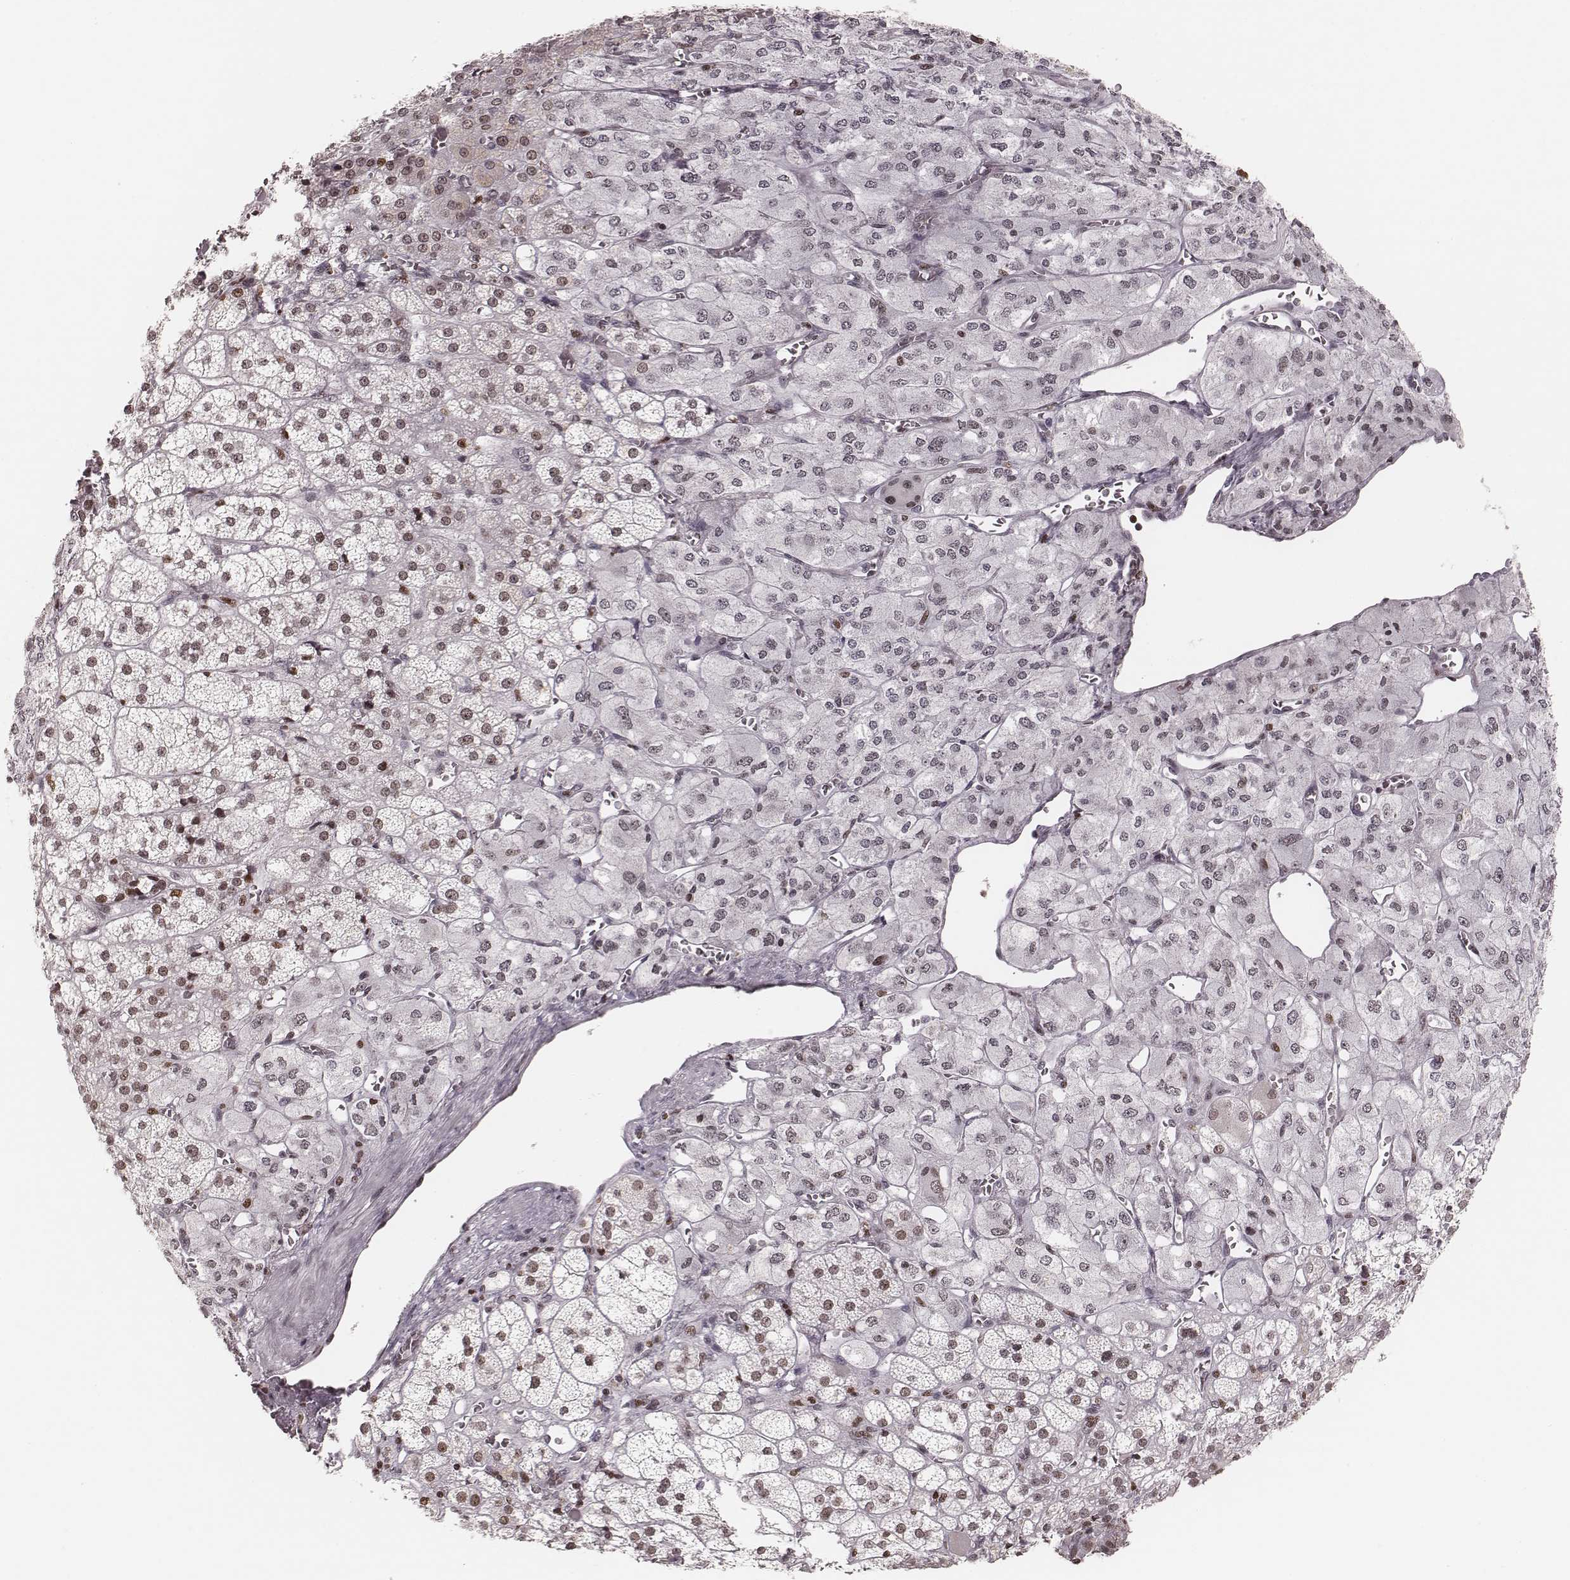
{"staining": {"intensity": "moderate", "quantity": ">75%", "location": "nuclear"}, "tissue": "adrenal gland", "cell_type": "Glandular cells", "image_type": "normal", "snomed": [{"axis": "morphology", "description": "Normal tissue, NOS"}, {"axis": "topography", "description": "Adrenal gland"}], "caption": "Immunohistochemistry micrograph of normal adrenal gland stained for a protein (brown), which reveals medium levels of moderate nuclear staining in approximately >75% of glandular cells.", "gene": "PARP1", "patient": {"sex": "female", "age": 60}}